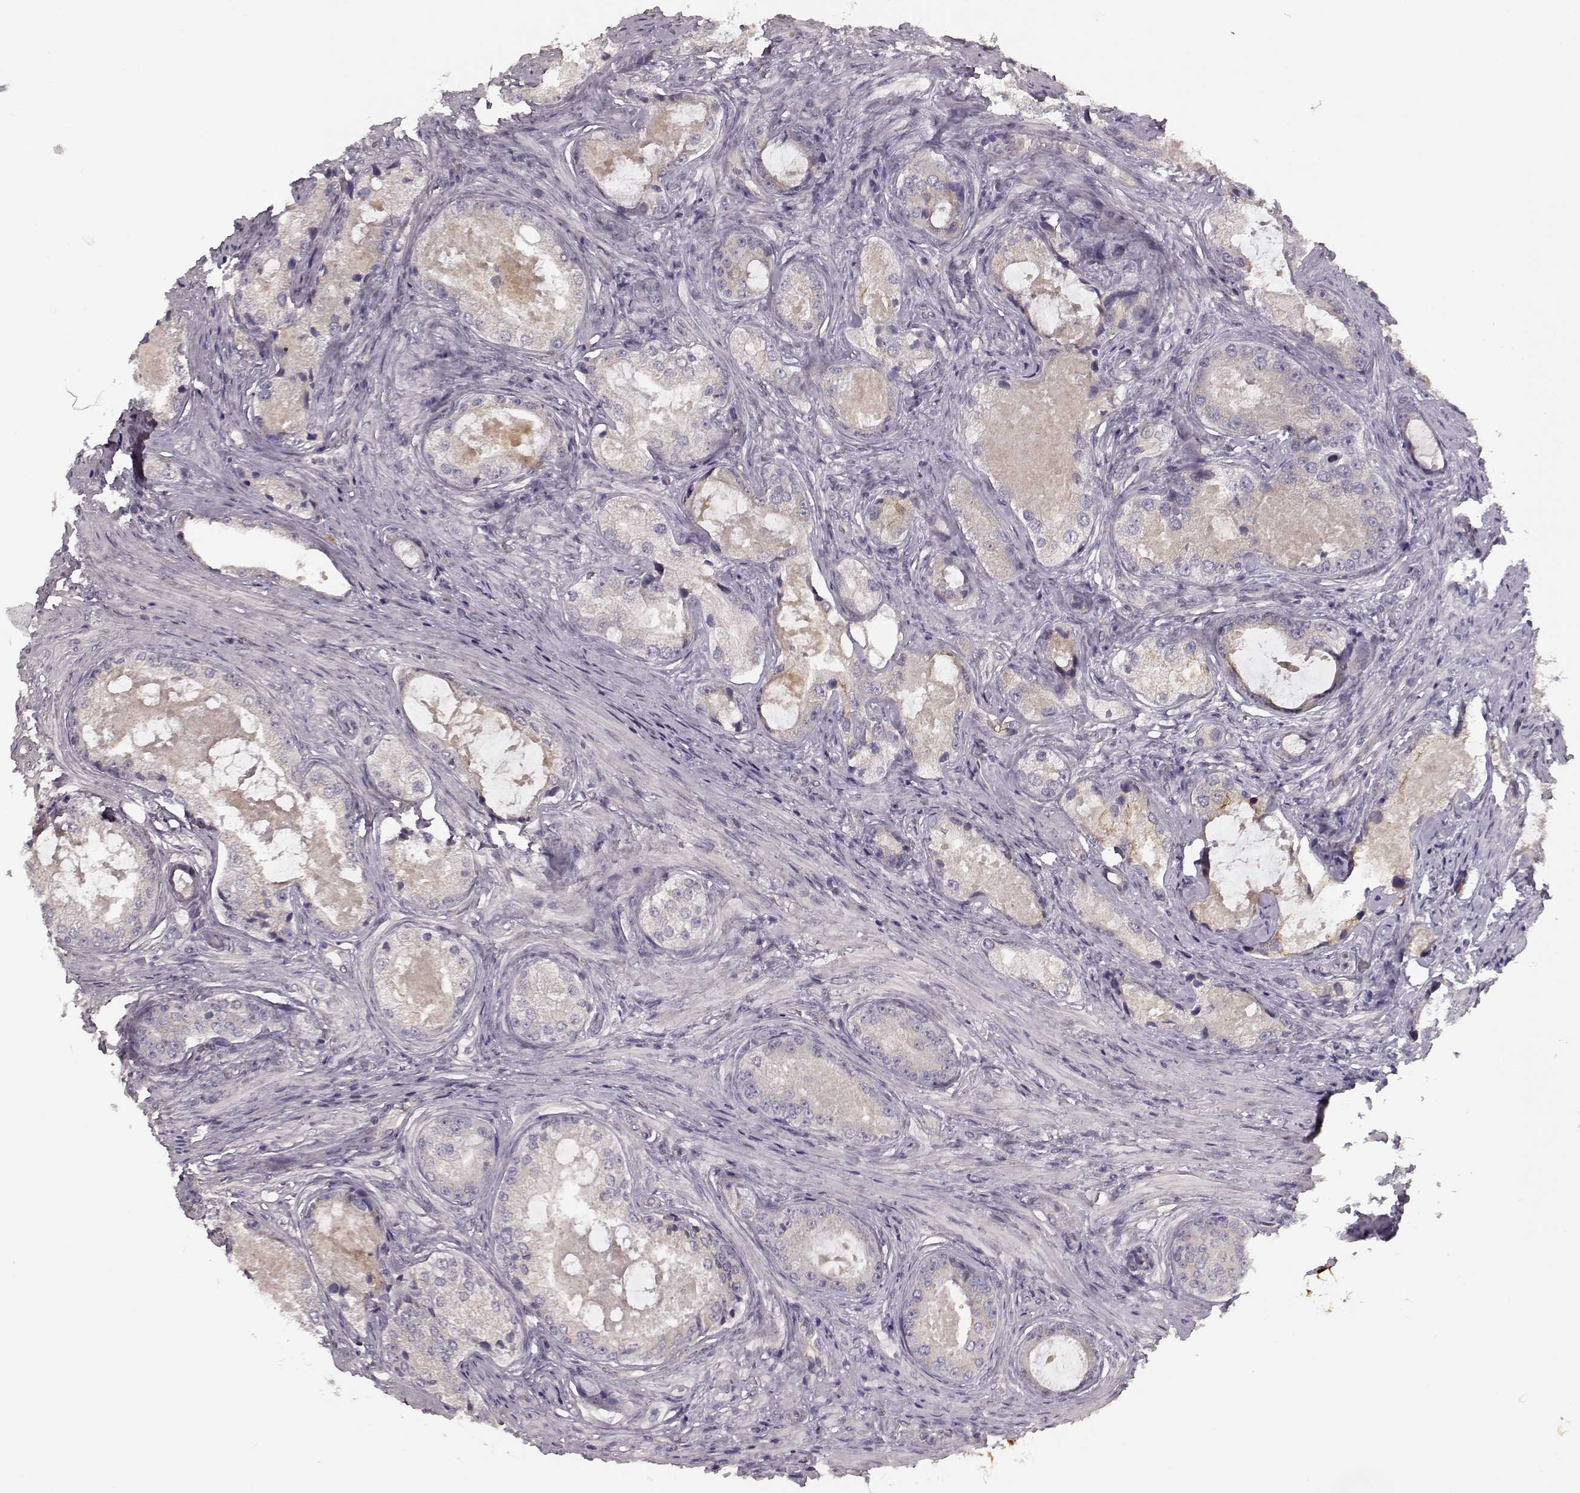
{"staining": {"intensity": "negative", "quantity": "none", "location": "none"}, "tissue": "prostate cancer", "cell_type": "Tumor cells", "image_type": "cancer", "snomed": [{"axis": "morphology", "description": "Adenocarcinoma, Low grade"}, {"axis": "topography", "description": "Prostate"}], "caption": "This photomicrograph is of prostate cancer stained with IHC to label a protein in brown with the nuclei are counter-stained blue. There is no staining in tumor cells.", "gene": "GHR", "patient": {"sex": "male", "age": 68}}